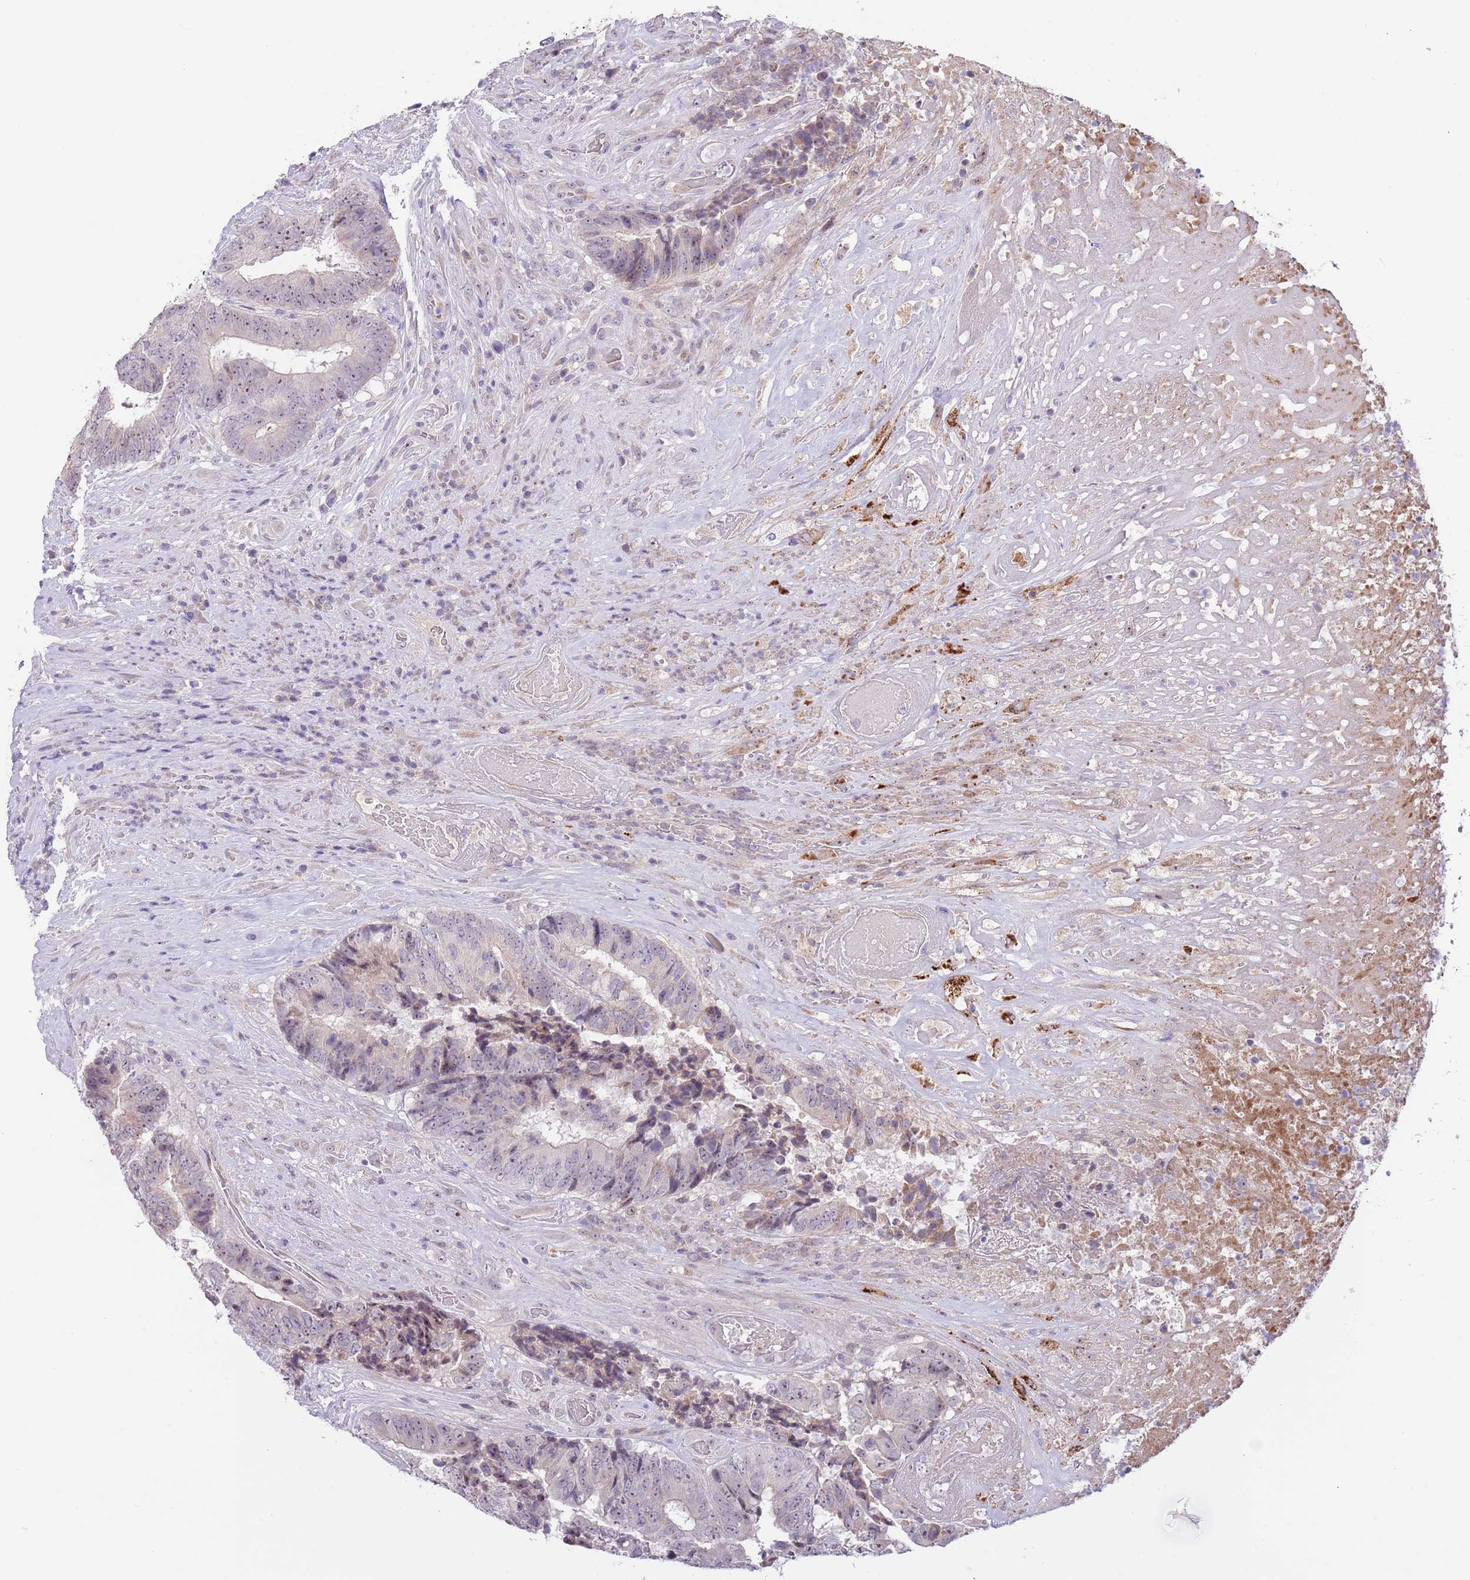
{"staining": {"intensity": "weak", "quantity": "25%-75%", "location": "nuclear"}, "tissue": "colorectal cancer", "cell_type": "Tumor cells", "image_type": "cancer", "snomed": [{"axis": "morphology", "description": "Adenocarcinoma, NOS"}, {"axis": "topography", "description": "Rectum"}], "caption": "Weak nuclear positivity for a protein is seen in about 25%-75% of tumor cells of colorectal cancer (adenocarcinoma) using immunohistochemistry (IHC).", "gene": "AP1S2", "patient": {"sex": "male", "age": 72}}